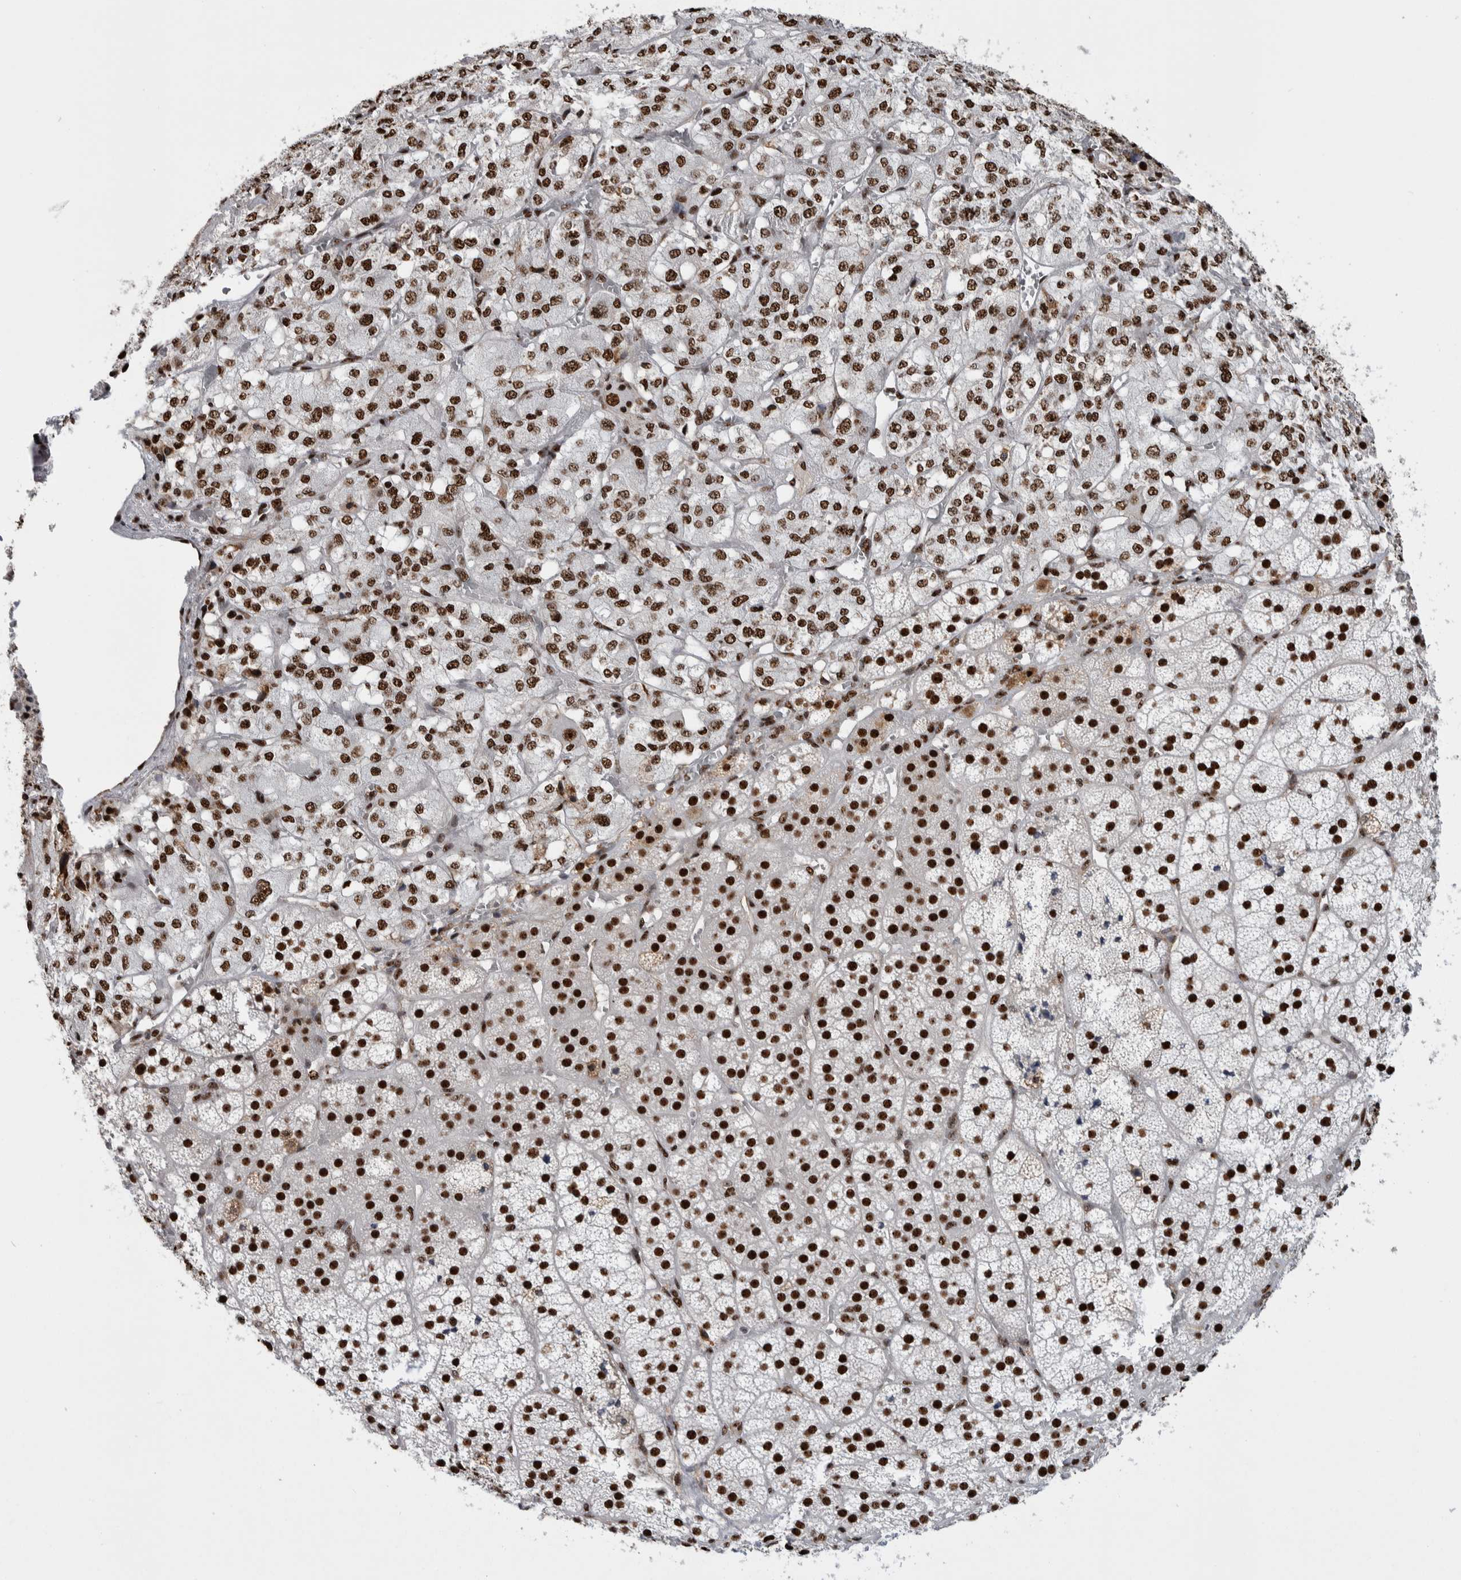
{"staining": {"intensity": "strong", "quantity": ">75%", "location": "nuclear"}, "tissue": "adrenal gland", "cell_type": "Glandular cells", "image_type": "normal", "snomed": [{"axis": "morphology", "description": "Normal tissue, NOS"}, {"axis": "topography", "description": "Adrenal gland"}], "caption": "Immunohistochemical staining of benign human adrenal gland demonstrates strong nuclear protein positivity in about >75% of glandular cells.", "gene": "NCL", "patient": {"sex": "female", "age": 44}}